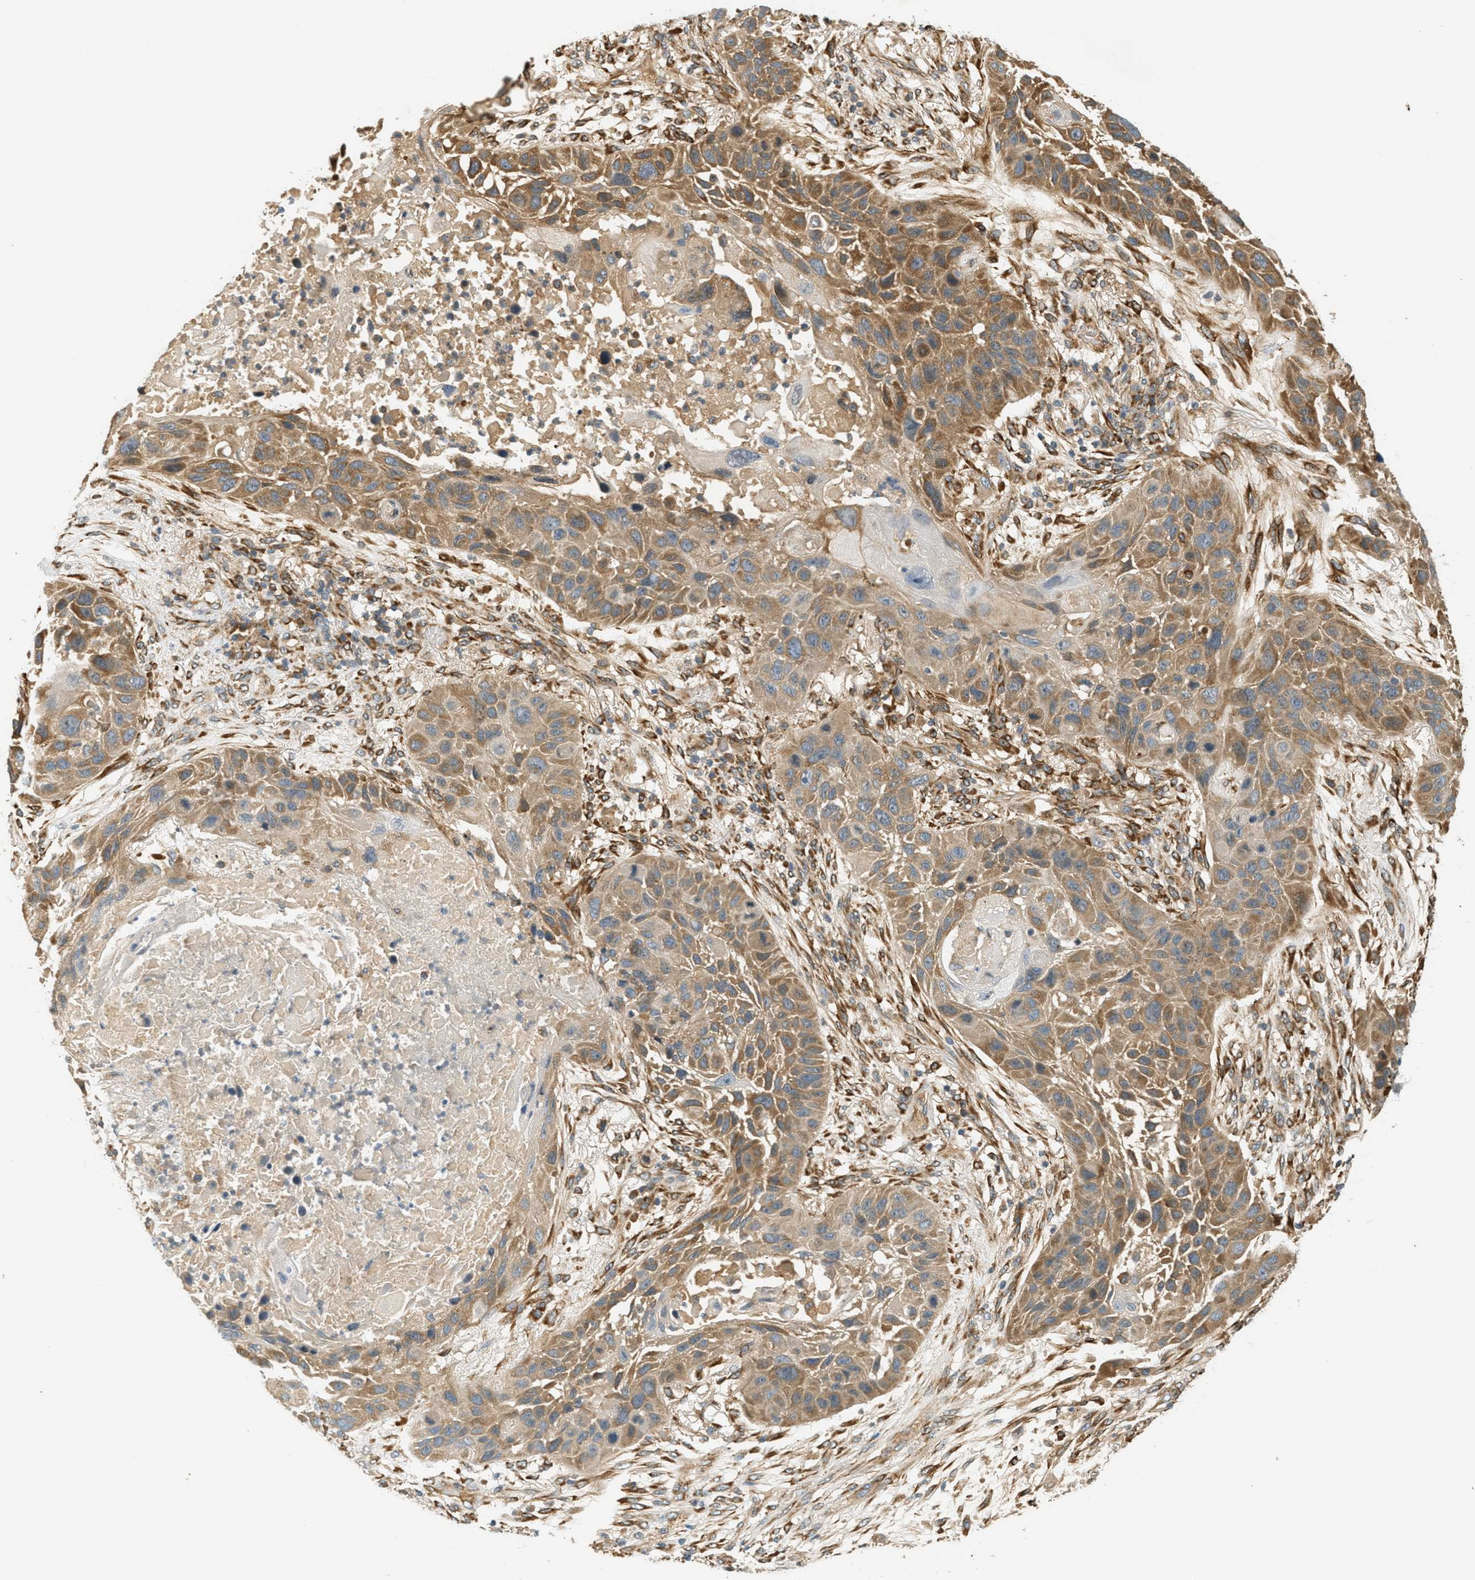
{"staining": {"intensity": "moderate", "quantity": ">75%", "location": "cytoplasmic/membranous"}, "tissue": "lung cancer", "cell_type": "Tumor cells", "image_type": "cancer", "snomed": [{"axis": "morphology", "description": "Squamous cell carcinoma, NOS"}, {"axis": "topography", "description": "Lung"}], "caption": "Tumor cells display moderate cytoplasmic/membranous positivity in about >75% of cells in lung squamous cell carcinoma.", "gene": "PDK1", "patient": {"sex": "male", "age": 57}}